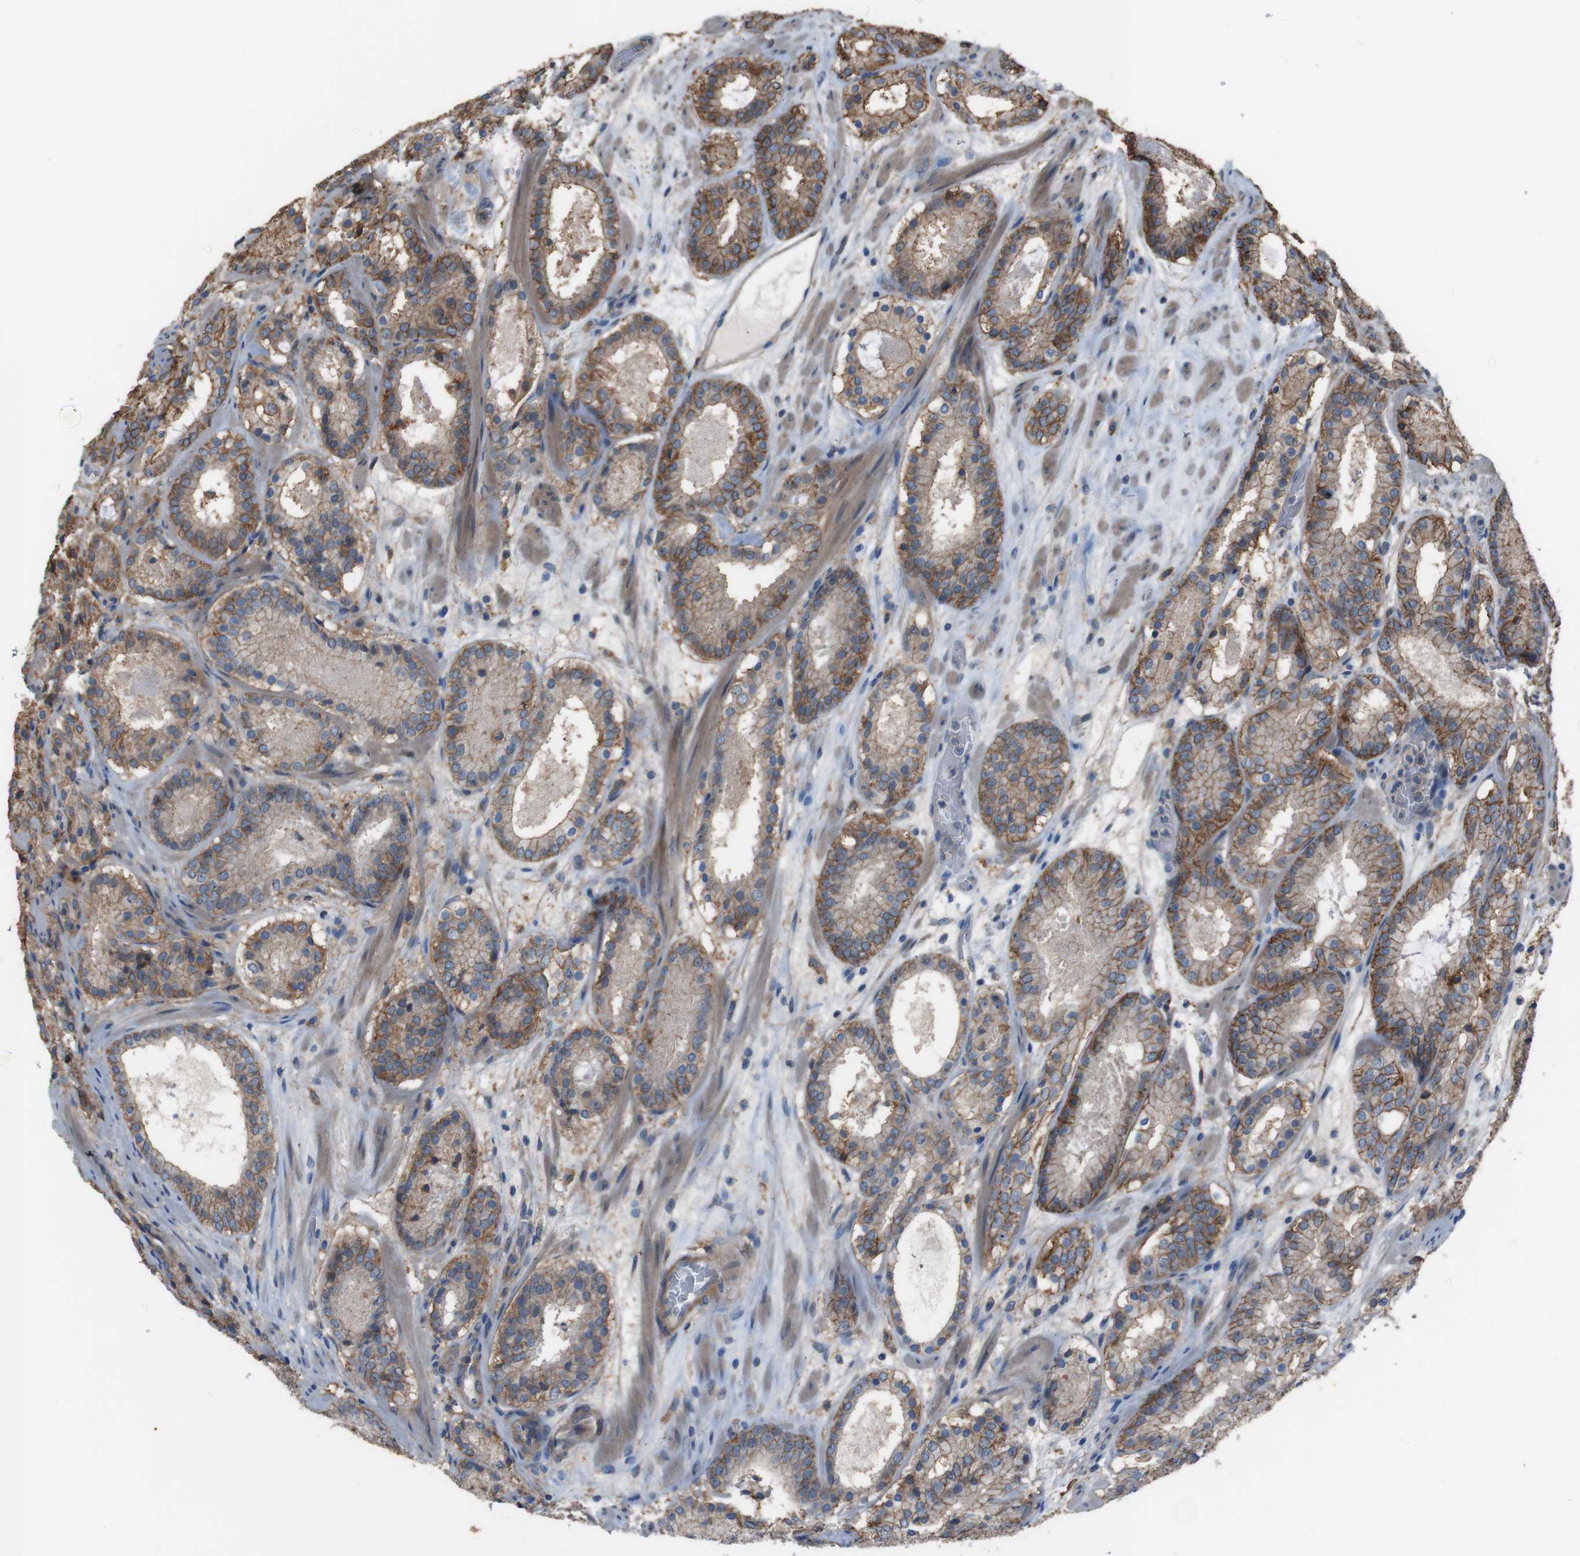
{"staining": {"intensity": "moderate", "quantity": "25%-75%", "location": "cytoplasmic/membranous"}, "tissue": "prostate cancer", "cell_type": "Tumor cells", "image_type": "cancer", "snomed": [{"axis": "morphology", "description": "Adenocarcinoma, Low grade"}, {"axis": "topography", "description": "Prostate"}], "caption": "Protein staining of prostate cancer (adenocarcinoma (low-grade)) tissue shows moderate cytoplasmic/membranous staining in about 25%-75% of tumor cells.", "gene": "ATP2B1", "patient": {"sex": "male", "age": 69}}